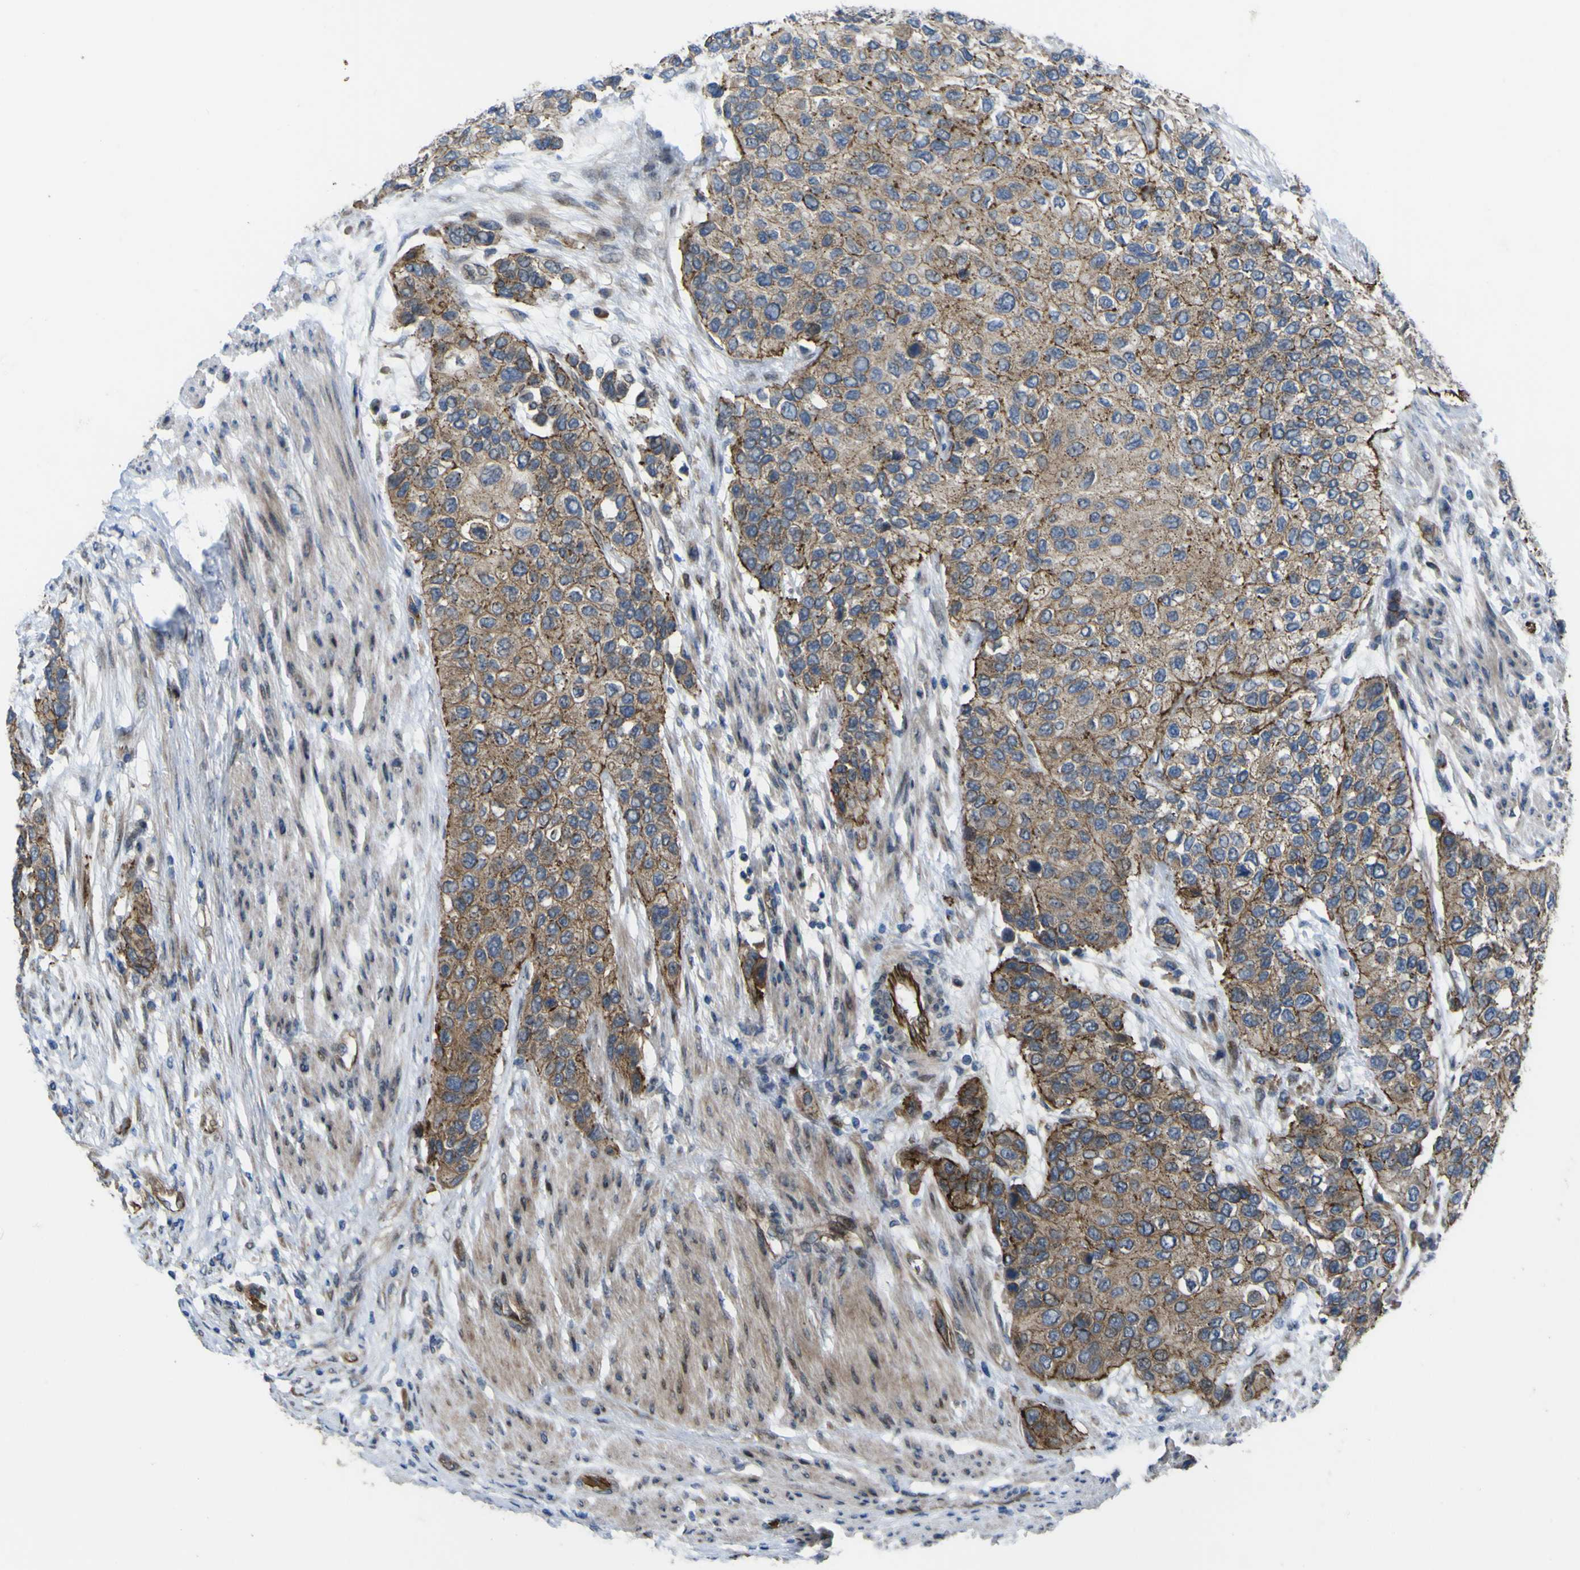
{"staining": {"intensity": "moderate", "quantity": ">75%", "location": "cytoplasmic/membranous"}, "tissue": "urothelial cancer", "cell_type": "Tumor cells", "image_type": "cancer", "snomed": [{"axis": "morphology", "description": "Urothelial carcinoma, High grade"}, {"axis": "topography", "description": "Urinary bladder"}], "caption": "This is an image of IHC staining of urothelial carcinoma (high-grade), which shows moderate expression in the cytoplasmic/membranous of tumor cells.", "gene": "FBXO30", "patient": {"sex": "female", "age": 56}}